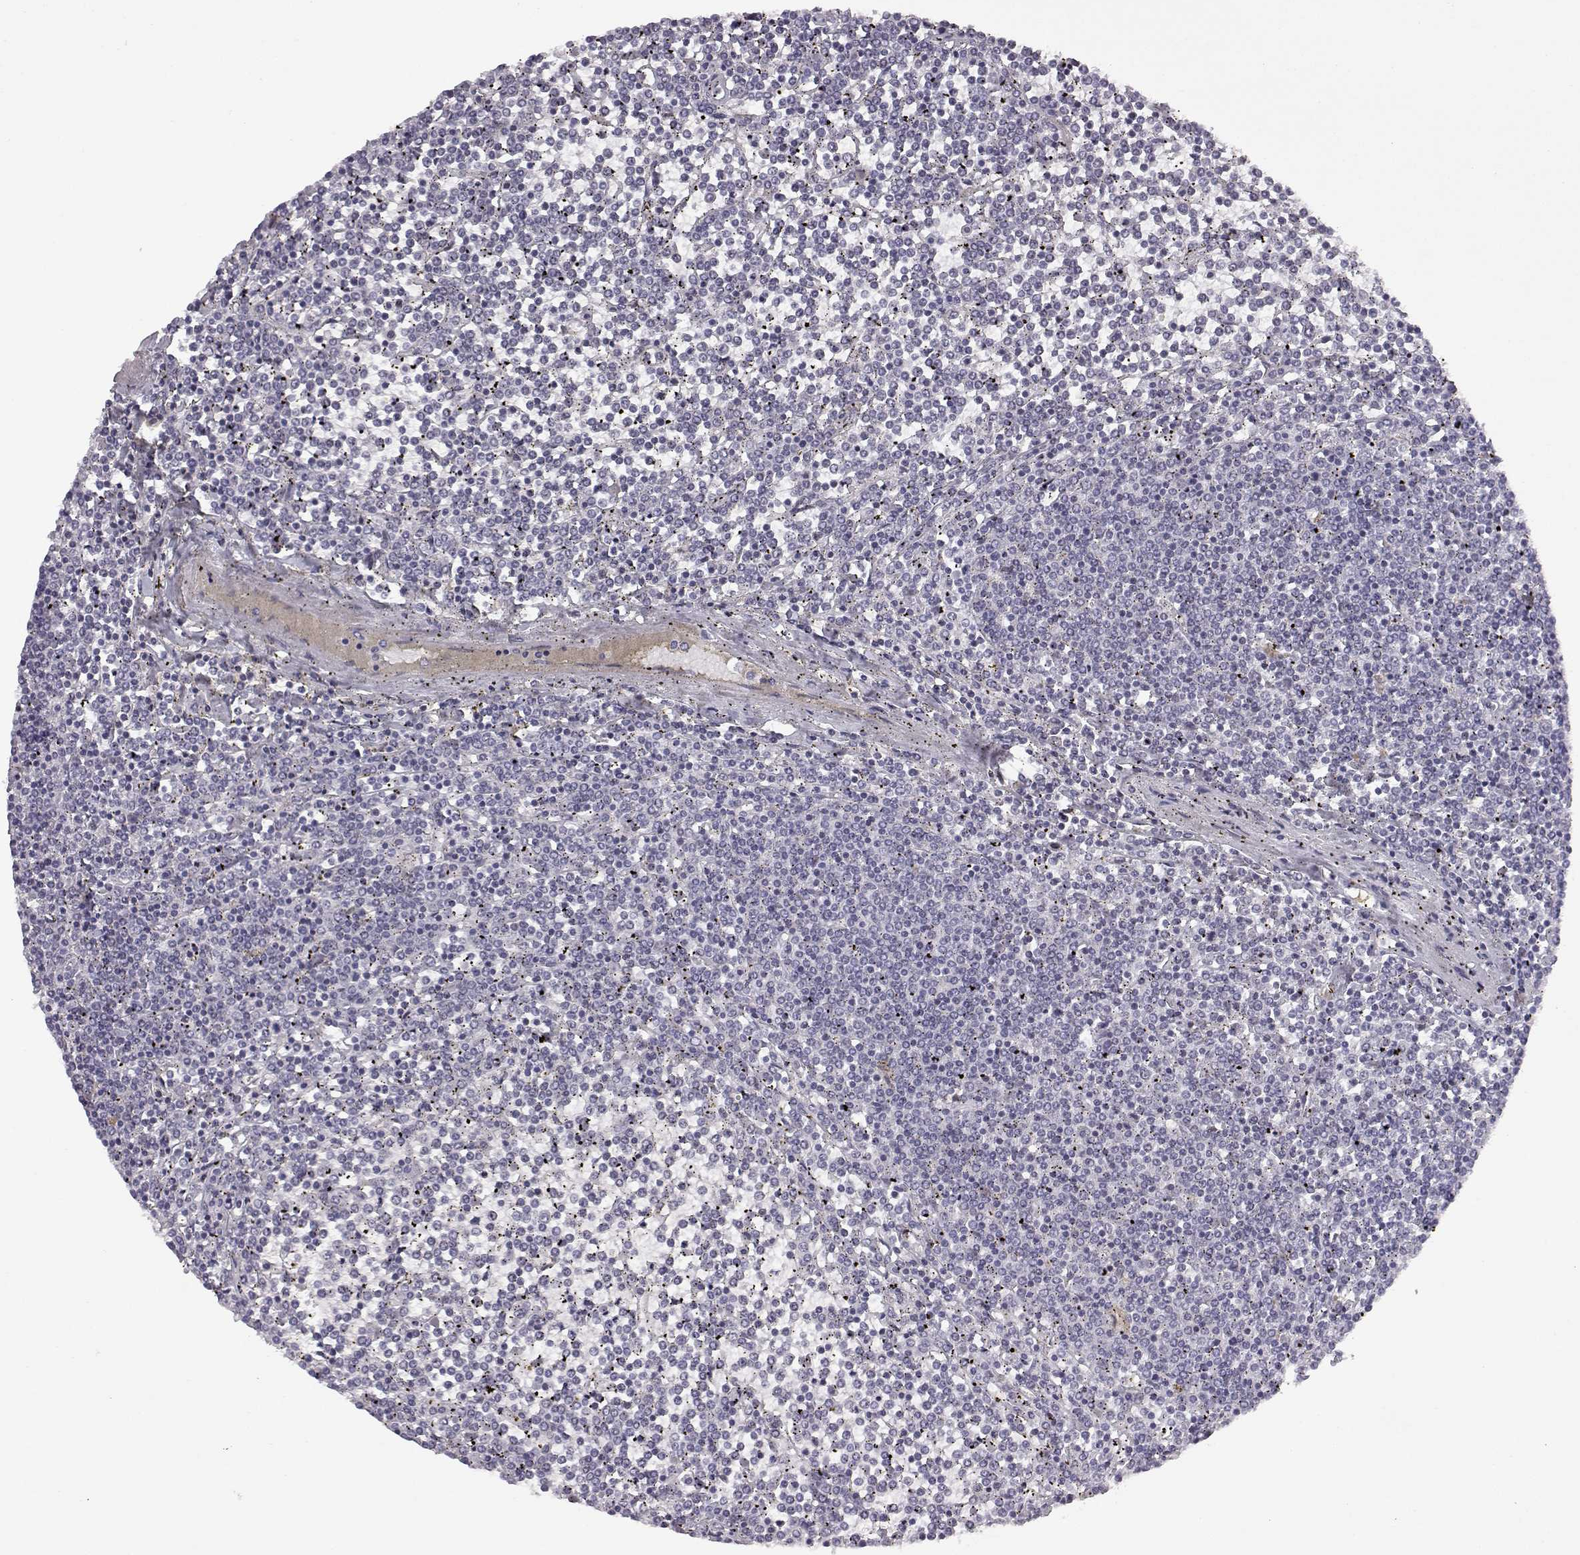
{"staining": {"intensity": "negative", "quantity": "none", "location": "none"}, "tissue": "lymphoma", "cell_type": "Tumor cells", "image_type": "cancer", "snomed": [{"axis": "morphology", "description": "Malignant lymphoma, non-Hodgkin's type, Low grade"}, {"axis": "topography", "description": "Spleen"}], "caption": "This is a micrograph of immunohistochemistry (IHC) staining of malignant lymphoma, non-Hodgkin's type (low-grade), which shows no expression in tumor cells.", "gene": "VGF", "patient": {"sex": "female", "age": 19}}